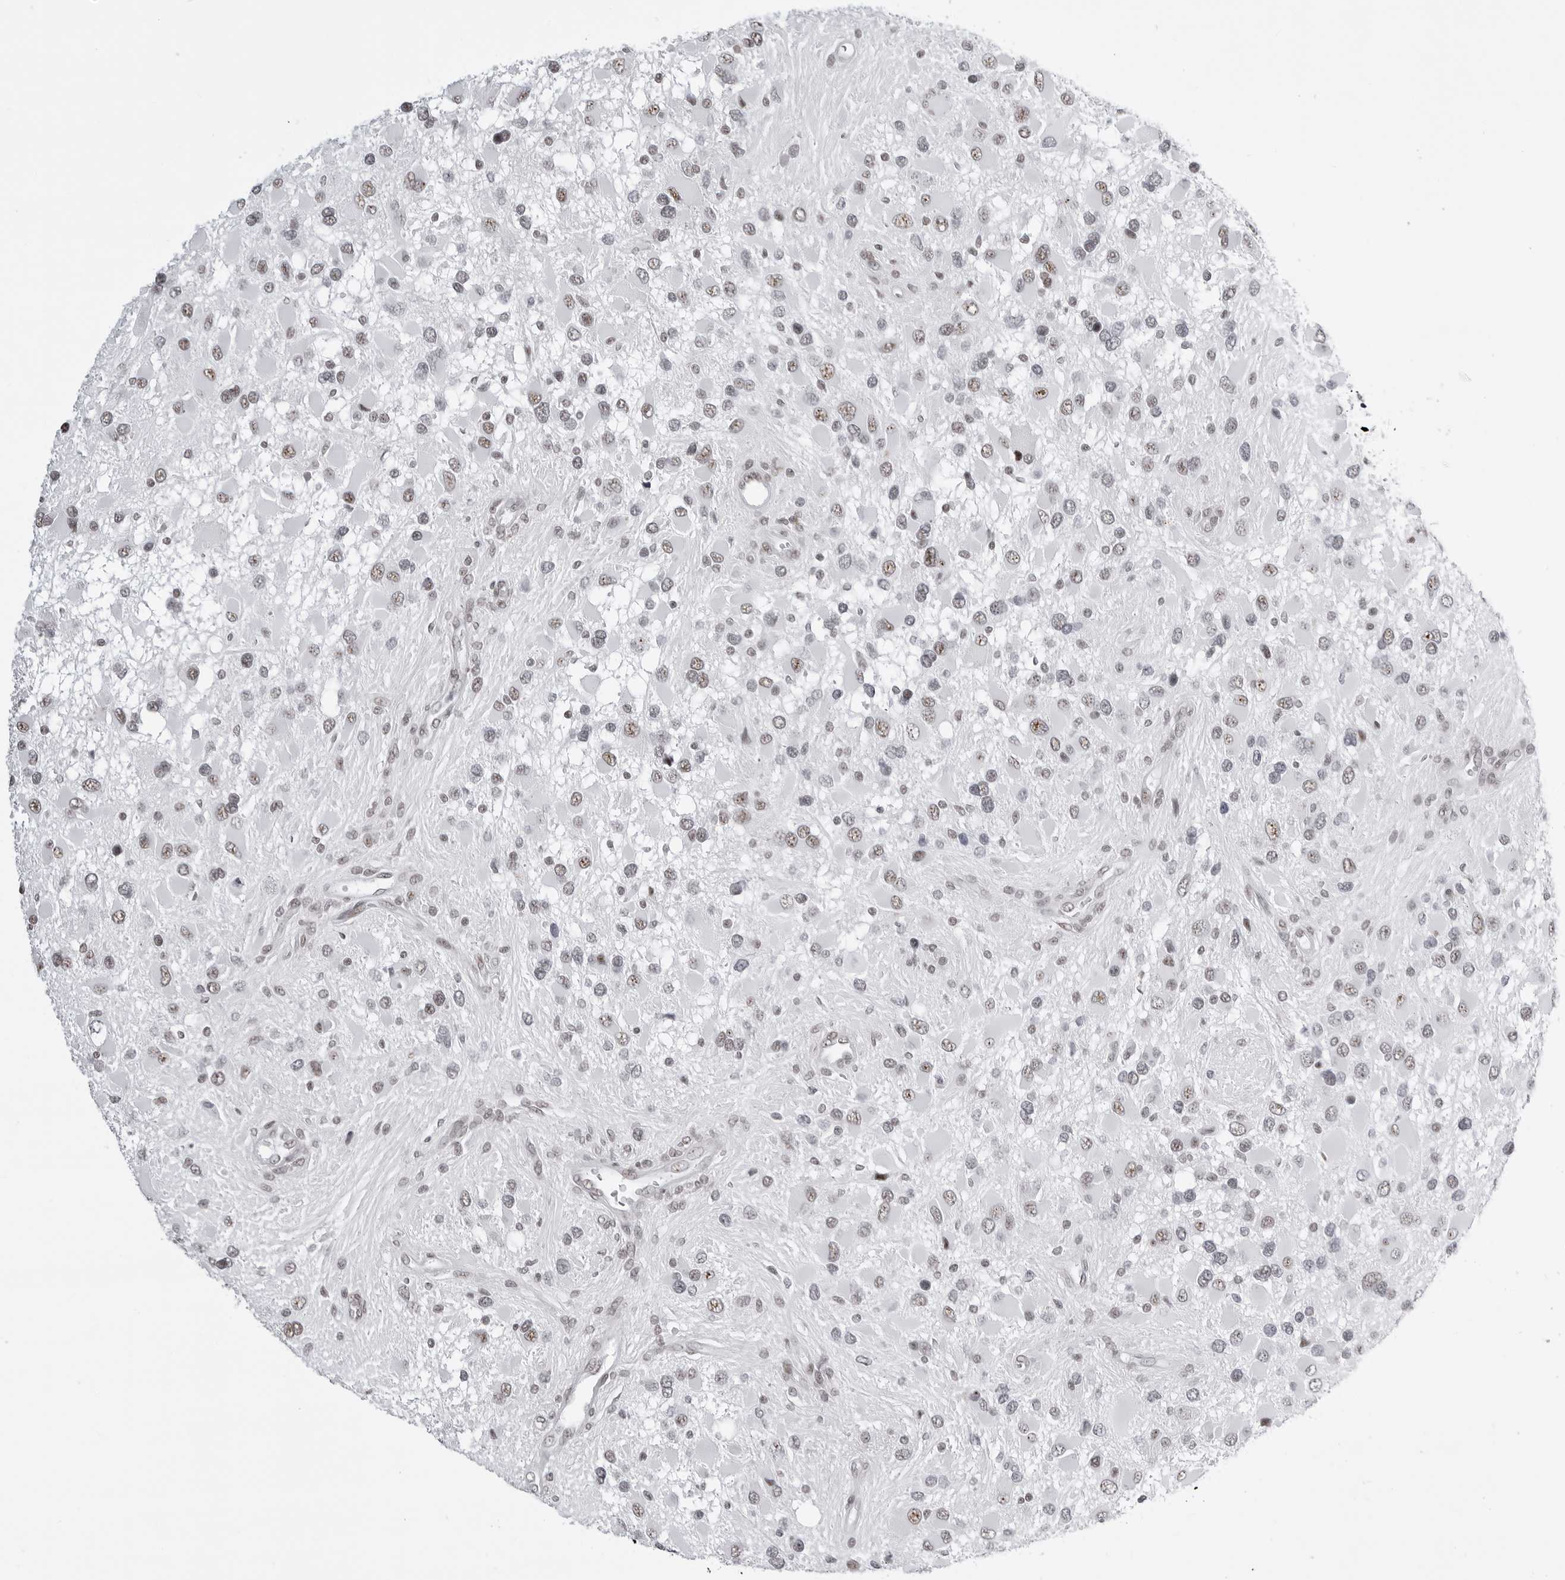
{"staining": {"intensity": "weak", "quantity": "25%-75%", "location": "nuclear"}, "tissue": "glioma", "cell_type": "Tumor cells", "image_type": "cancer", "snomed": [{"axis": "morphology", "description": "Glioma, malignant, High grade"}, {"axis": "topography", "description": "Brain"}], "caption": "Glioma tissue reveals weak nuclear staining in about 25%-75% of tumor cells", "gene": "WRAP53", "patient": {"sex": "male", "age": 53}}